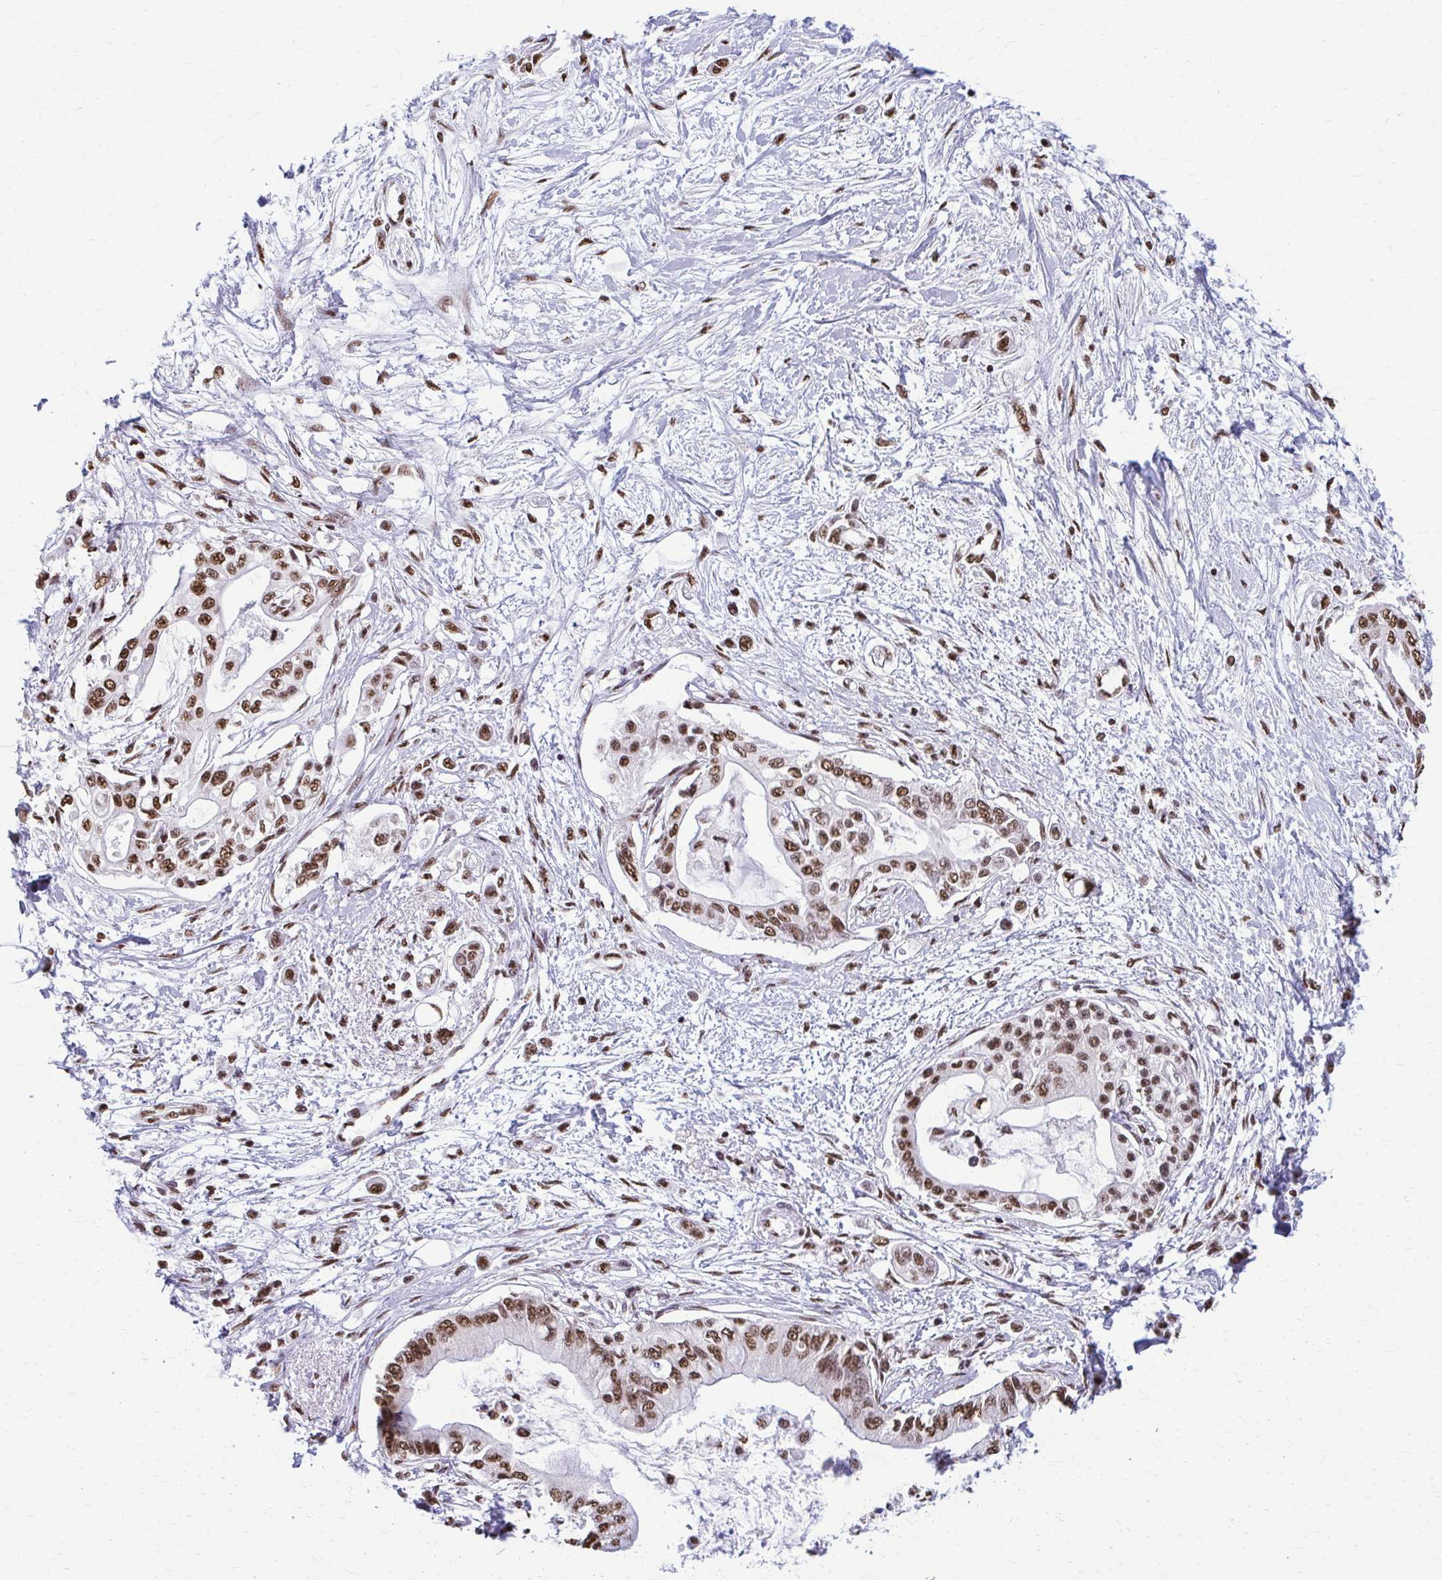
{"staining": {"intensity": "moderate", "quantity": ">75%", "location": "nuclear"}, "tissue": "pancreatic cancer", "cell_type": "Tumor cells", "image_type": "cancer", "snomed": [{"axis": "morphology", "description": "Adenocarcinoma, NOS"}, {"axis": "topography", "description": "Pancreas"}], "caption": "Approximately >75% of tumor cells in adenocarcinoma (pancreatic) show moderate nuclear protein expression as visualized by brown immunohistochemical staining.", "gene": "SNRPA", "patient": {"sex": "female", "age": 77}}